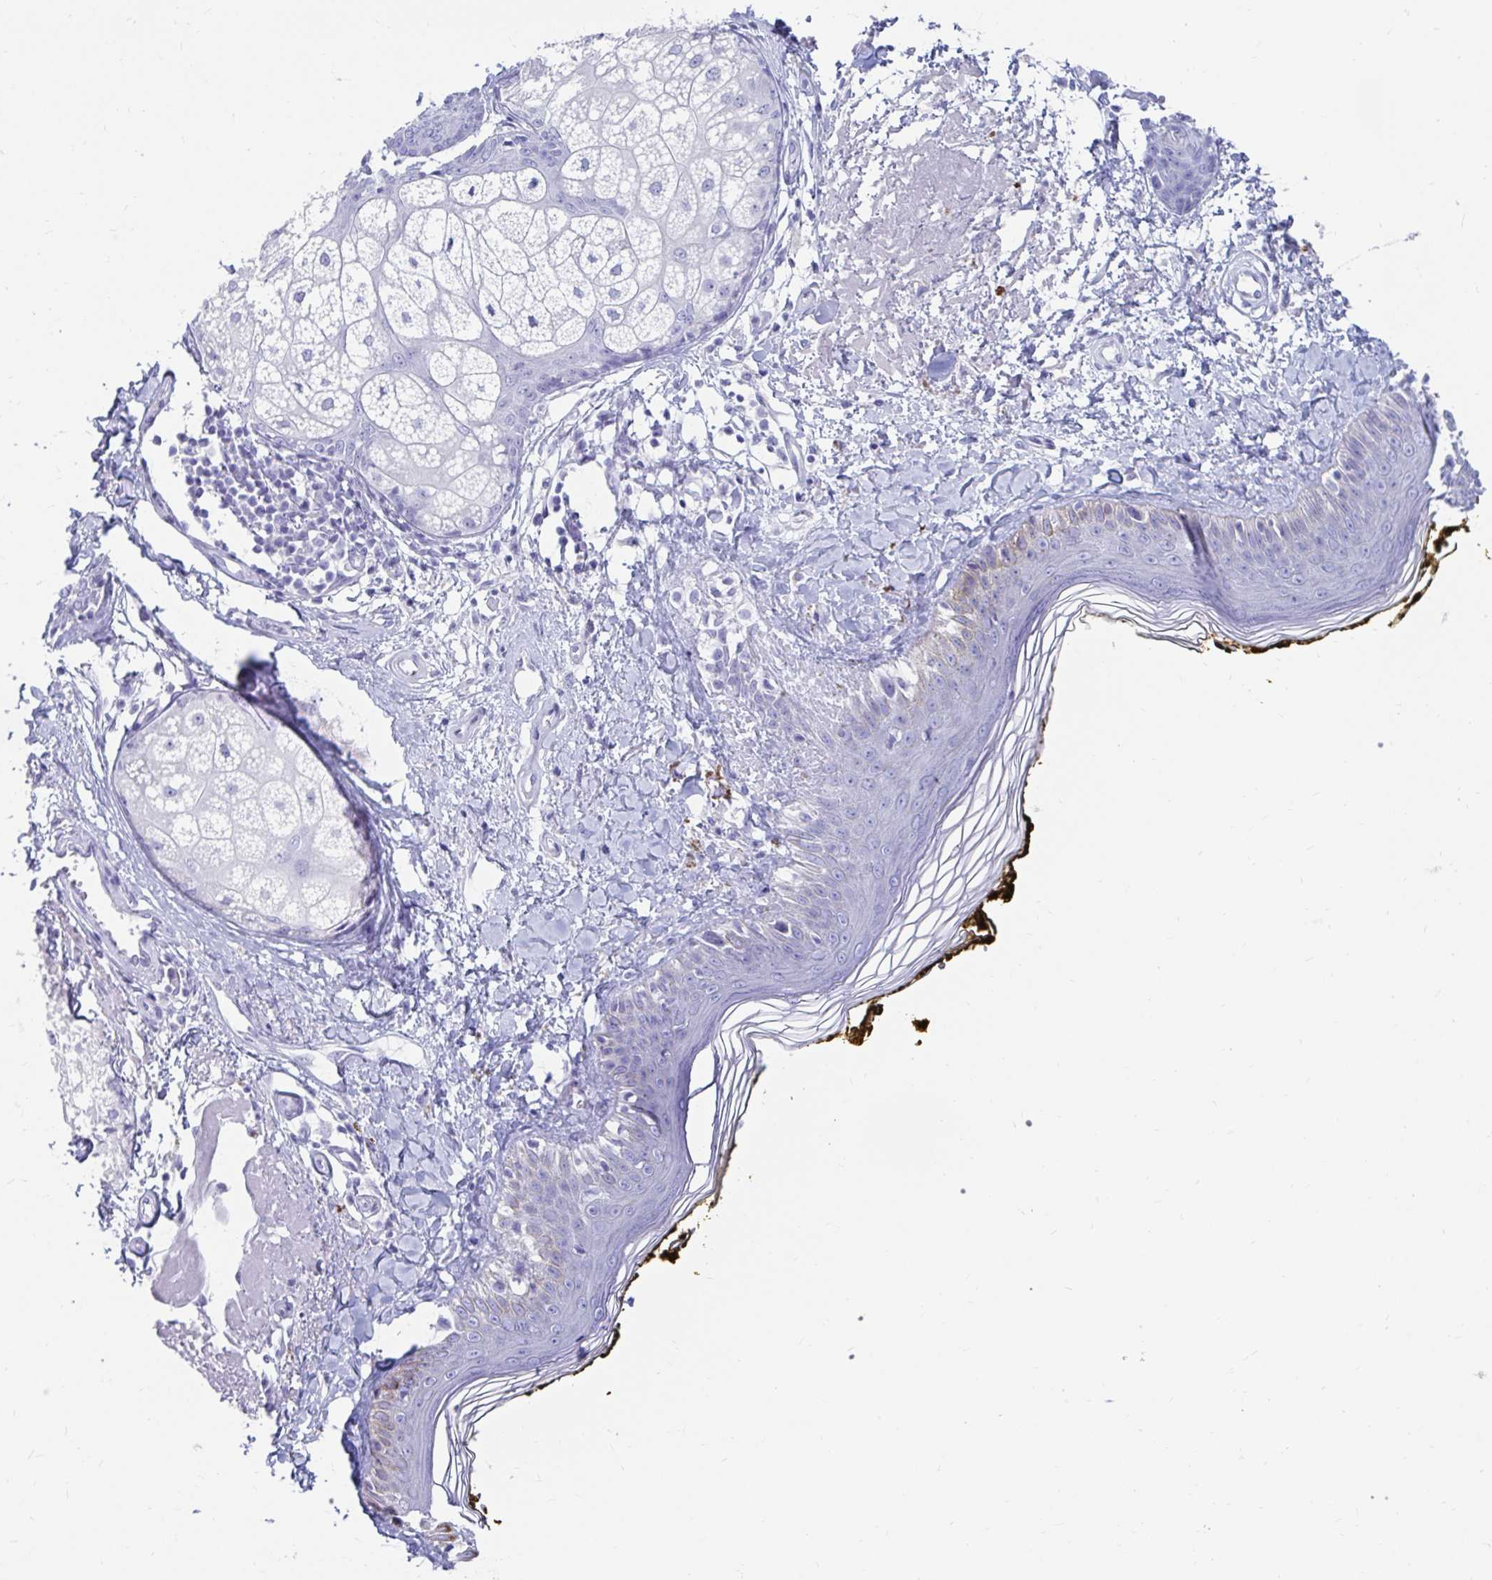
{"staining": {"intensity": "negative", "quantity": "none", "location": "none"}, "tissue": "skin", "cell_type": "Fibroblasts", "image_type": "normal", "snomed": [{"axis": "morphology", "description": "Normal tissue, NOS"}, {"axis": "topography", "description": "Skin"}], "caption": "This is an IHC micrograph of normal skin. There is no positivity in fibroblasts.", "gene": "DPEP3", "patient": {"sex": "male", "age": 76}}